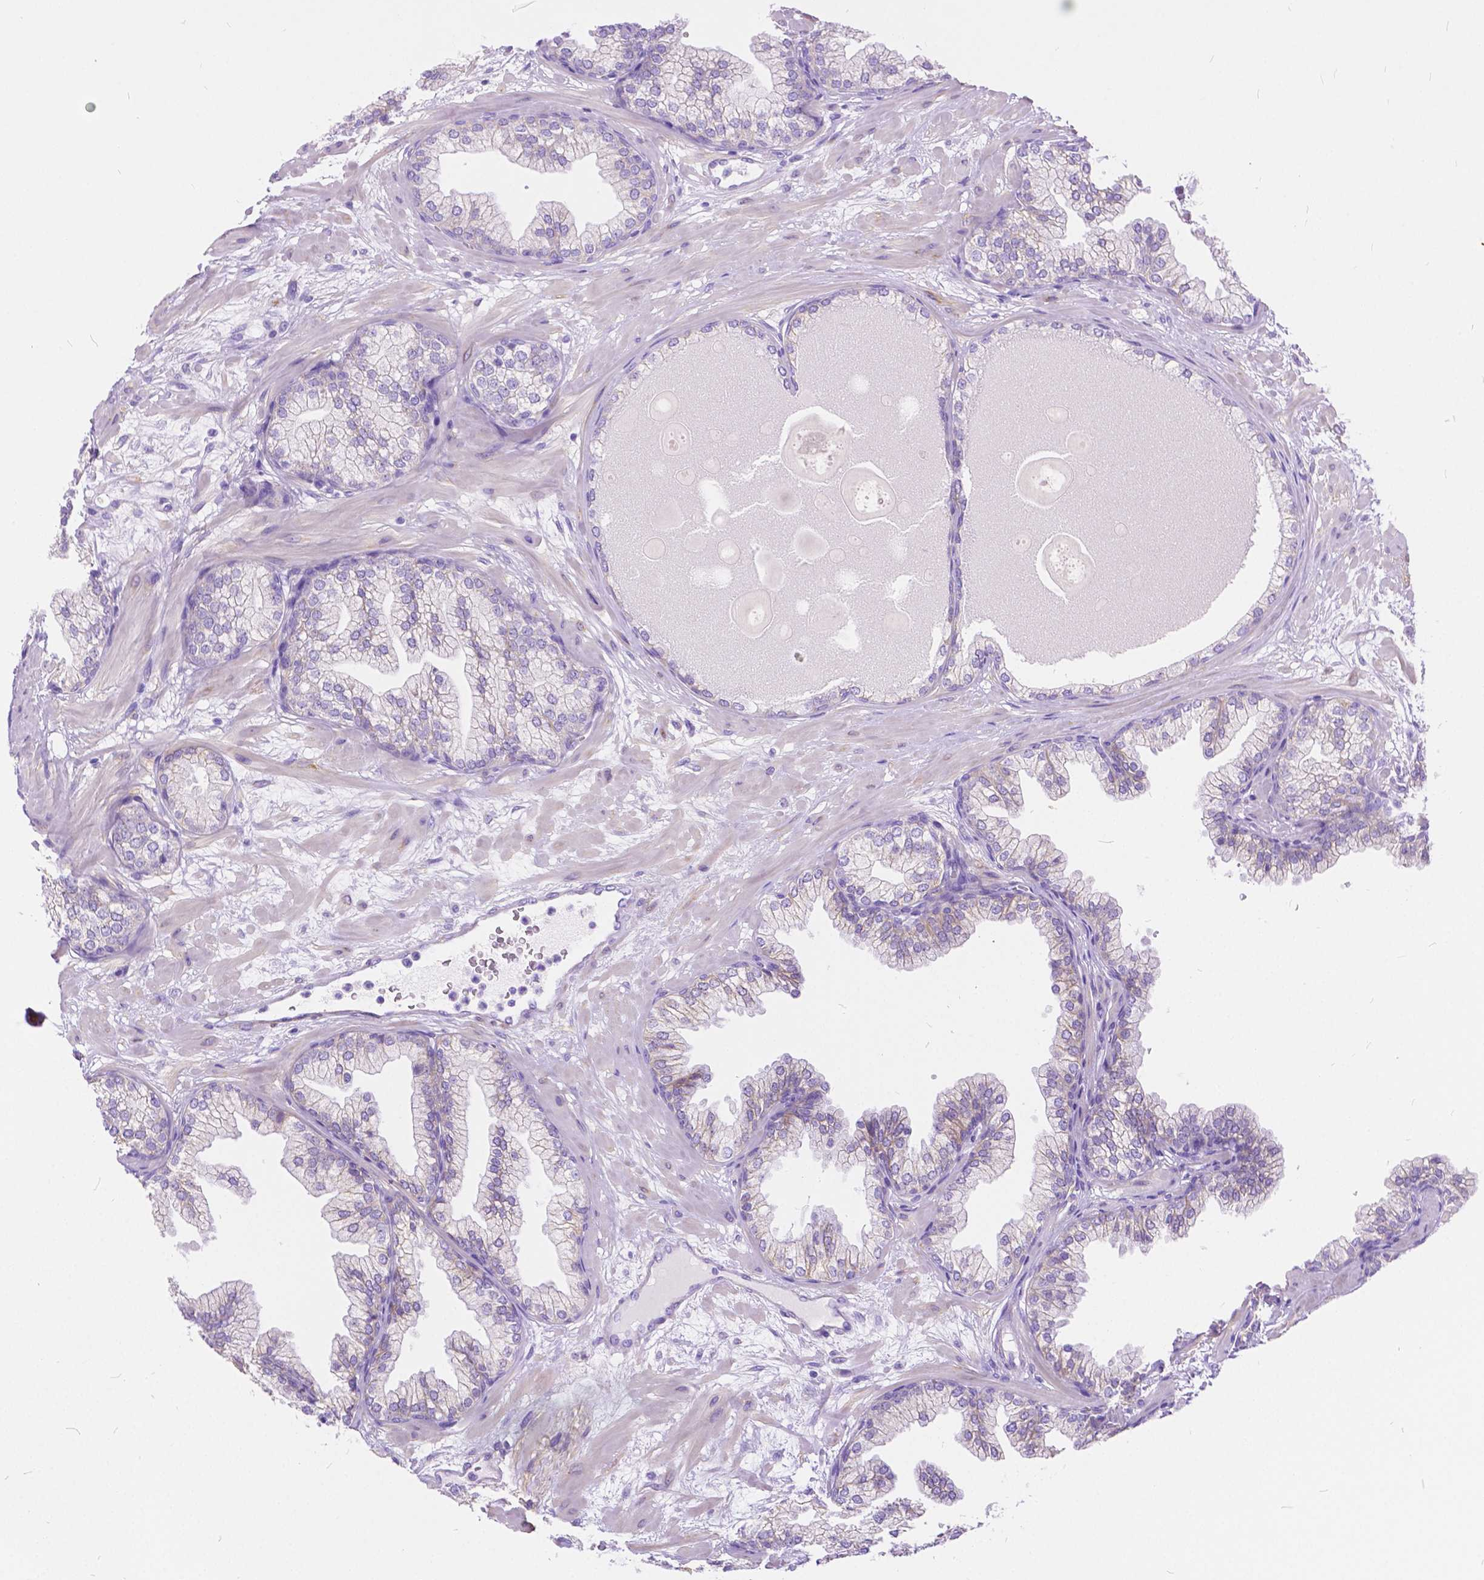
{"staining": {"intensity": "negative", "quantity": "none", "location": "none"}, "tissue": "prostate", "cell_type": "Glandular cells", "image_type": "normal", "snomed": [{"axis": "morphology", "description": "Normal tissue, NOS"}, {"axis": "topography", "description": "Prostate"}, {"axis": "topography", "description": "Peripheral nerve tissue"}], "caption": "This is an immunohistochemistry (IHC) photomicrograph of normal prostate. There is no staining in glandular cells.", "gene": "CHRM1", "patient": {"sex": "male", "age": 61}}